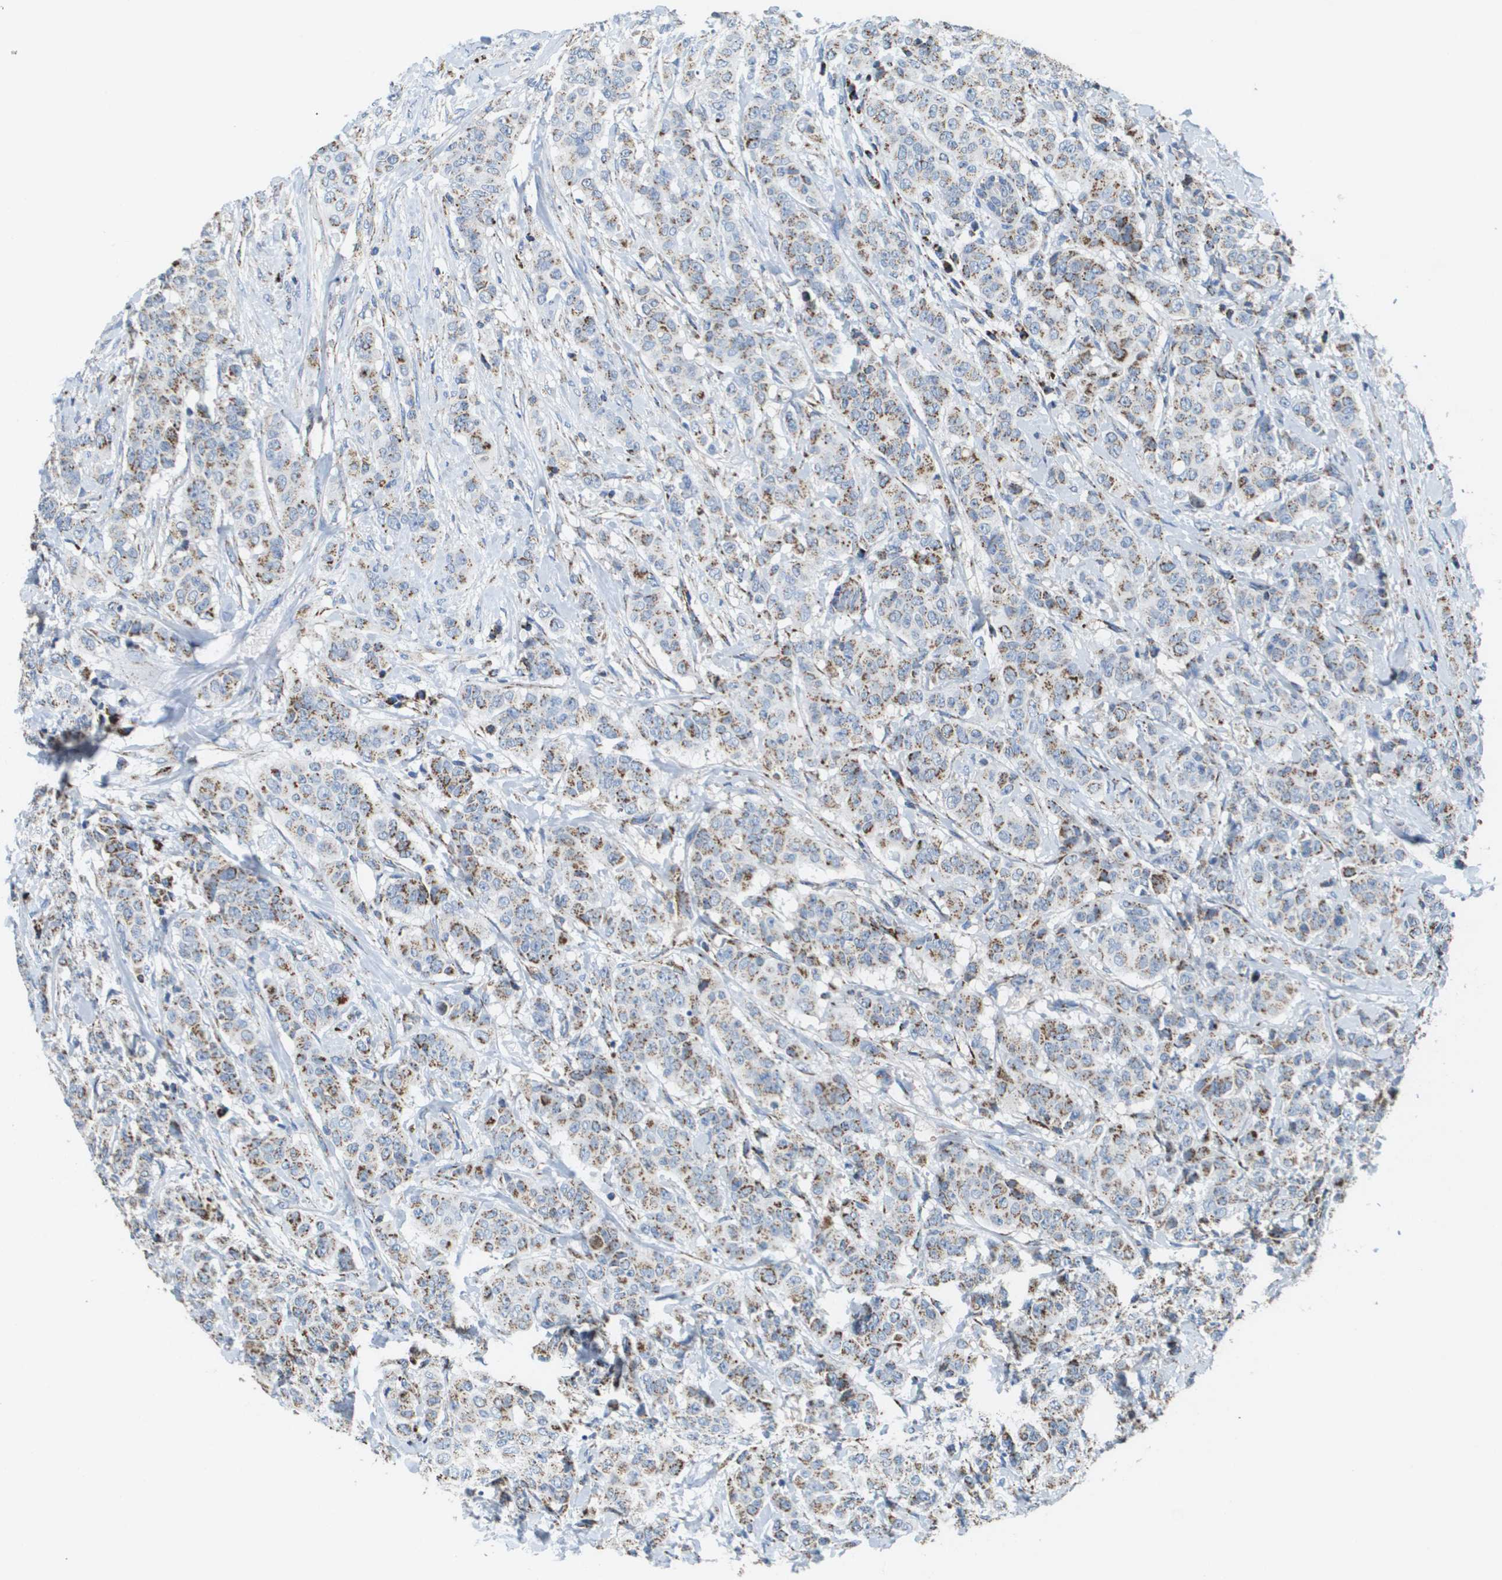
{"staining": {"intensity": "strong", "quantity": "25%-75%", "location": "cytoplasmic/membranous"}, "tissue": "breast cancer", "cell_type": "Tumor cells", "image_type": "cancer", "snomed": [{"axis": "morphology", "description": "Normal tissue, NOS"}, {"axis": "morphology", "description": "Duct carcinoma"}, {"axis": "topography", "description": "Breast"}], "caption": "Immunohistochemistry (IHC) micrograph of intraductal carcinoma (breast) stained for a protein (brown), which shows high levels of strong cytoplasmic/membranous expression in about 25%-75% of tumor cells.", "gene": "ATP5F1B", "patient": {"sex": "female", "age": 40}}